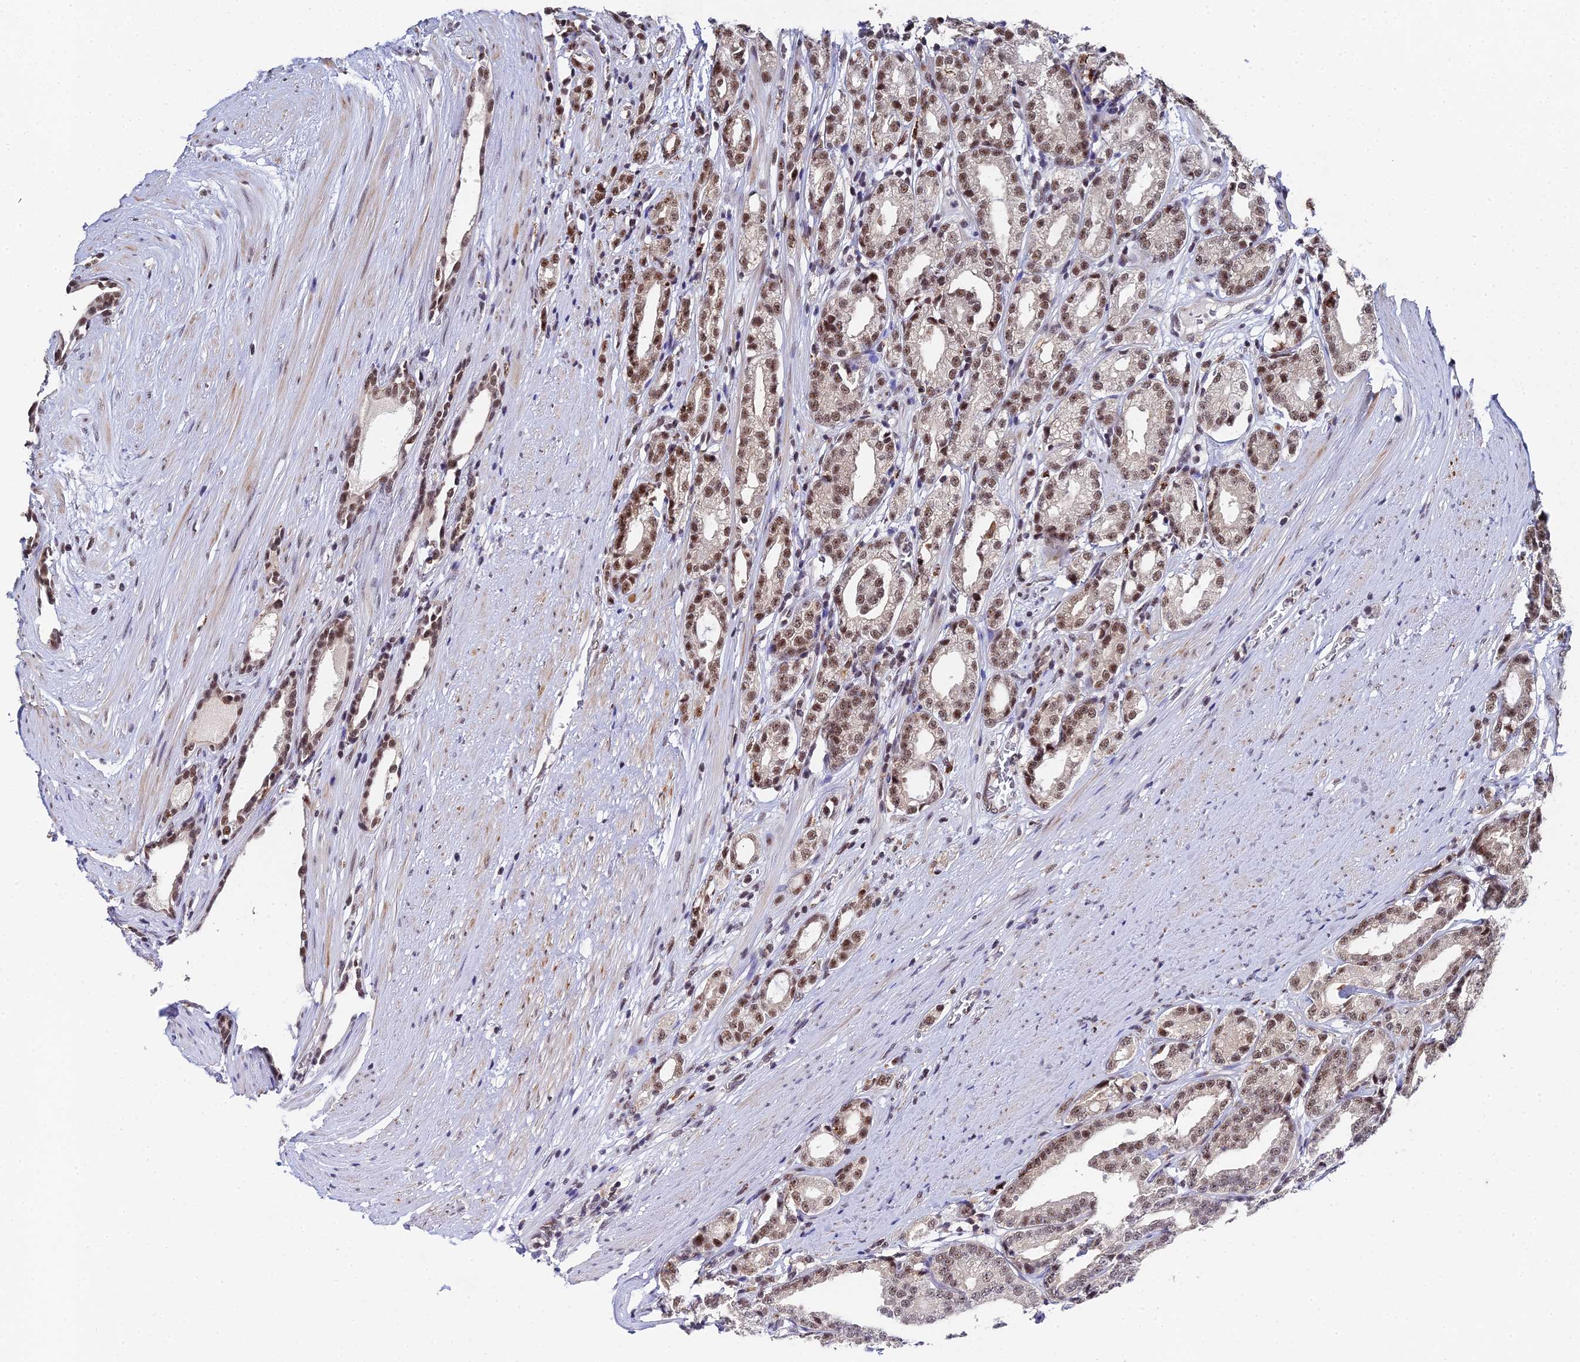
{"staining": {"intensity": "moderate", "quantity": ">75%", "location": "nuclear"}, "tissue": "prostate cancer", "cell_type": "Tumor cells", "image_type": "cancer", "snomed": [{"axis": "morphology", "description": "Adenocarcinoma, High grade"}, {"axis": "topography", "description": "Prostate"}], "caption": "Prostate cancer tissue demonstrates moderate nuclear expression in about >75% of tumor cells, visualized by immunohistochemistry.", "gene": "MAGOHB", "patient": {"sex": "male", "age": 69}}